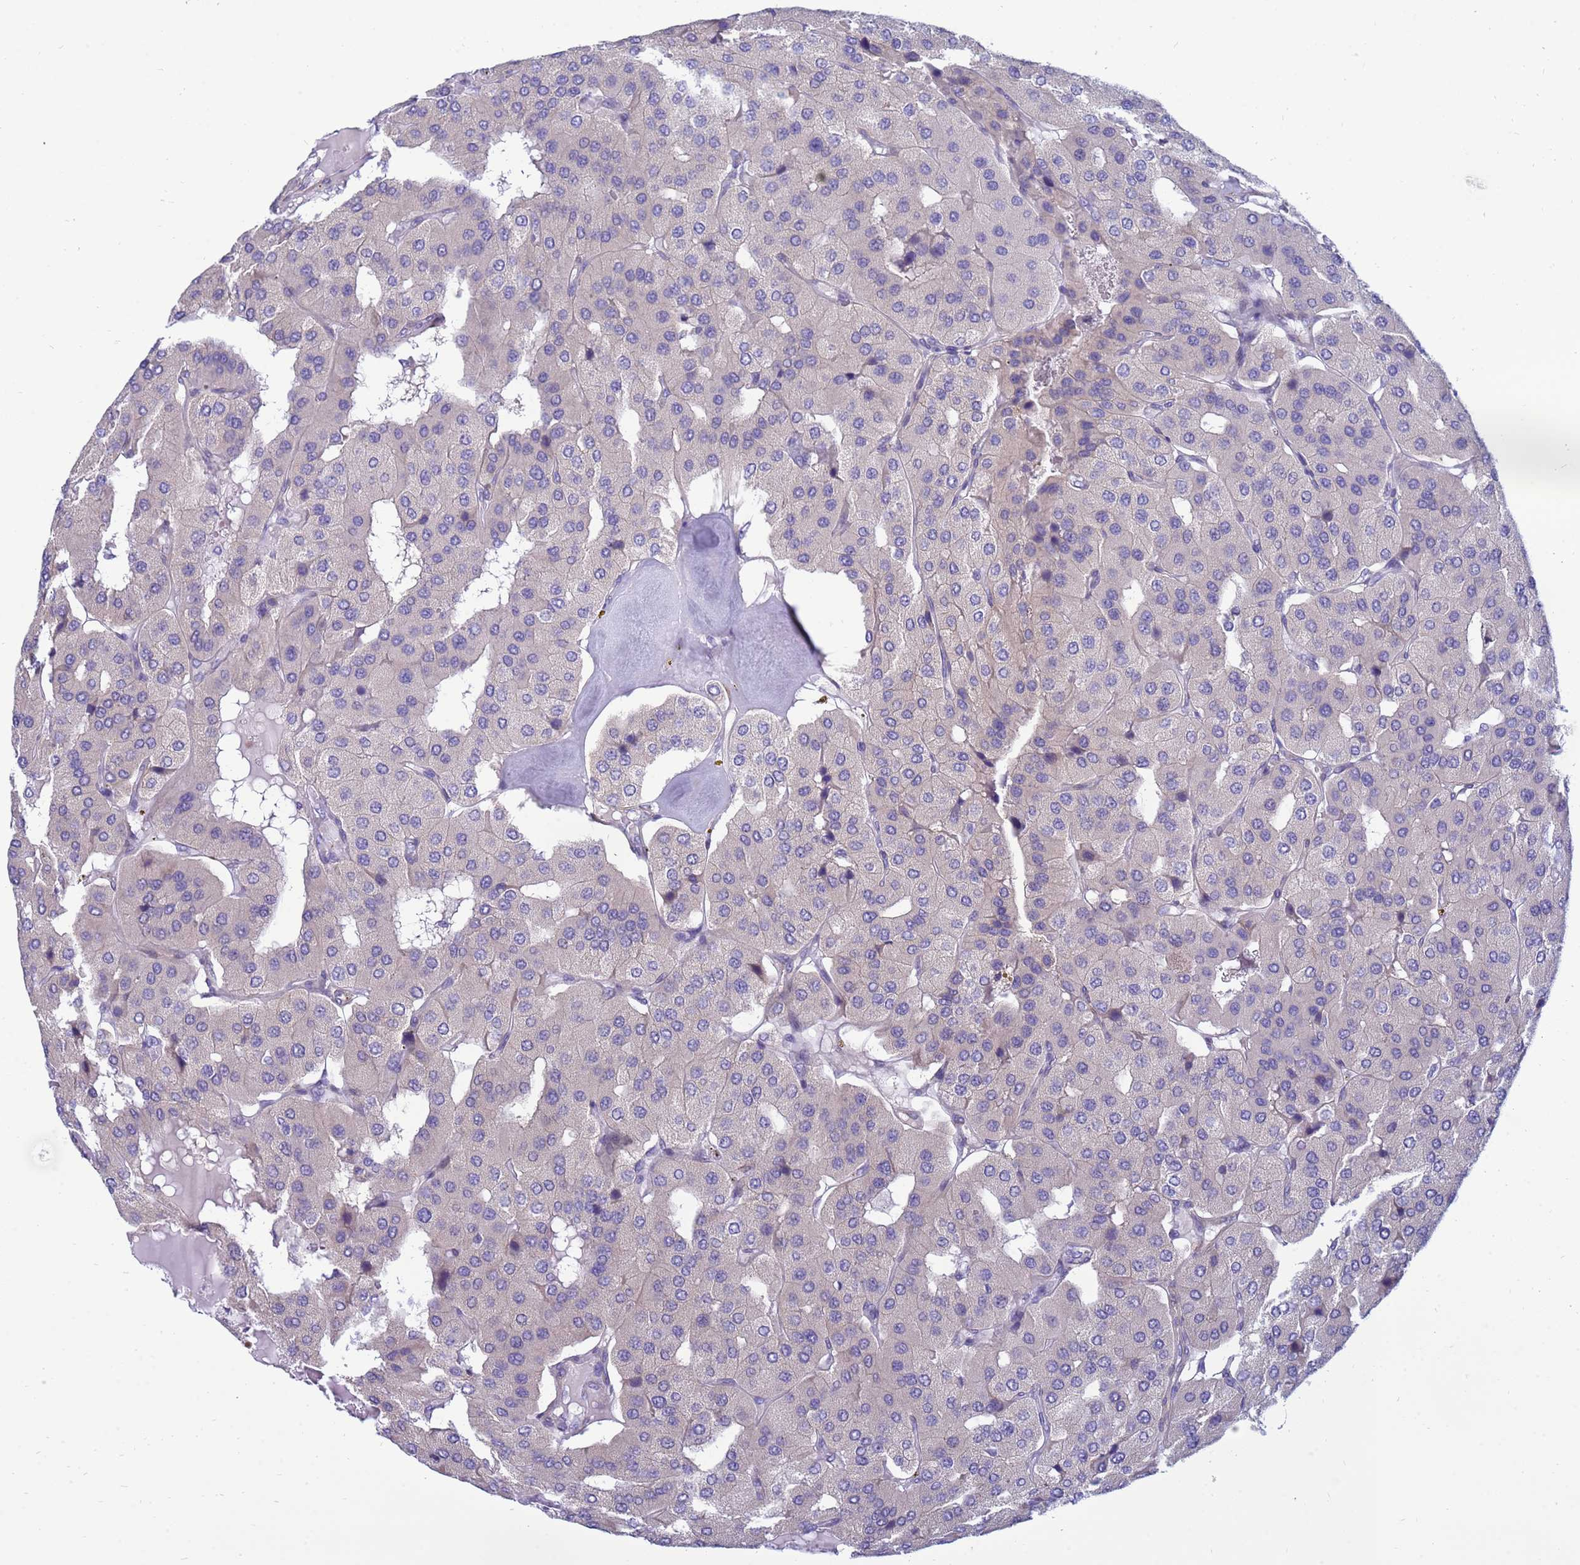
{"staining": {"intensity": "negative", "quantity": "none", "location": "none"}, "tissue": "parathyroid gland", "cell_type": "Glandular cells", "image_type": "normal", "snomed": [{"axis": "morphology", "description": "Normal tissue, NOS"}, {"axis": "morphology", "description": "Adenoma, NOS"}, {"axis": "topography", "description": "Parathyroid gland"}], "caption": "IHC image of unremarkable parathyroid gland stained for a protein (brown), which exhibits no staining in glandular cells.", "gene": "TRPC6", "patient": {"sex": "female", "age": 86}}